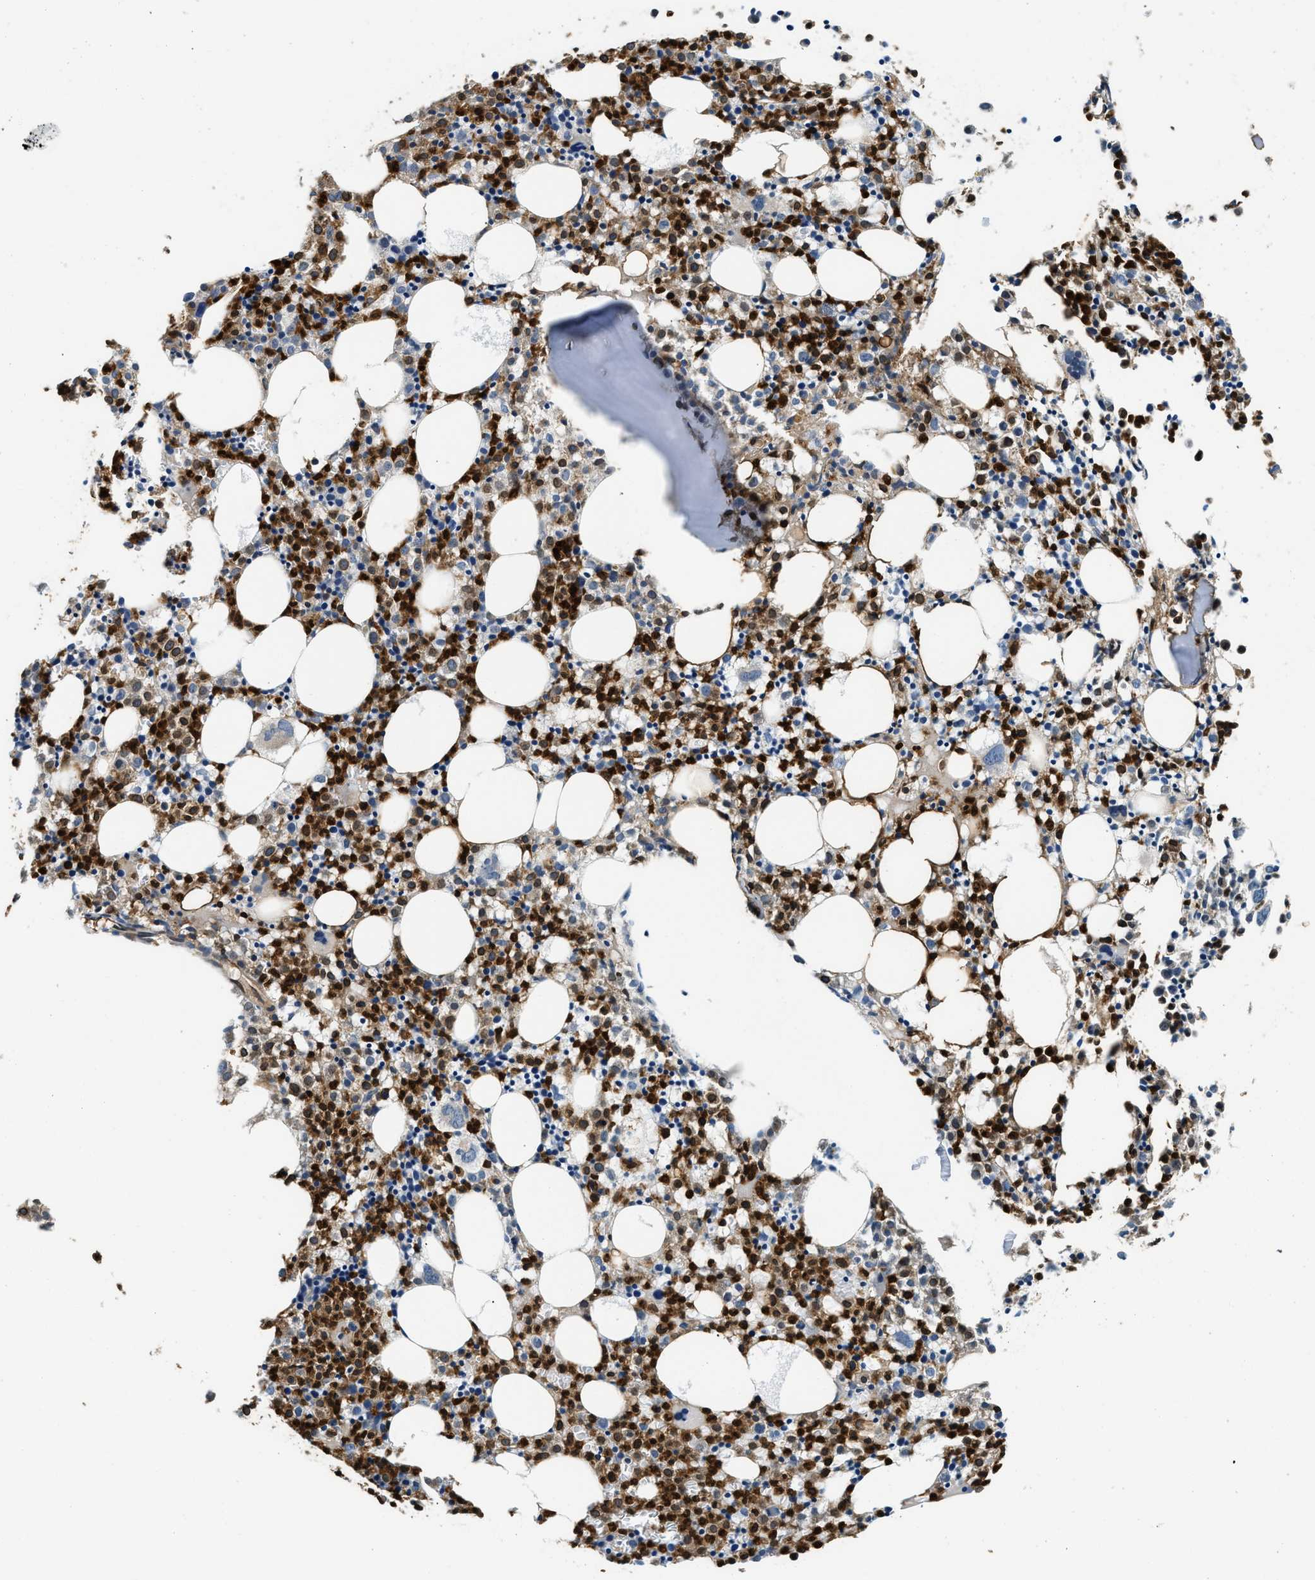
{"staining": {"intensity": "strong", "quantity": ">75%", "location": "cytoplasmic/membranous,nuclear"}, "tissue": "bone marrow", "cell_type": "Hematopoietic cells", "image_type": "normal", "snomed": [{"axis": "morphology", "description": "Normal tissue, NOS"}, {"axis": "morphology", "description": "Inflammation, NOS"}, {"axis": "topography", "description": "Bone marrow"}], "caption": "Protein staining displays strong cytoplasmic/membranous,nuclear expression in about >75% of hematopoietic cells in unremarkable bone marrow.", "gene": "ANXA3", "patient": {"sex": "male", "age": 25}}